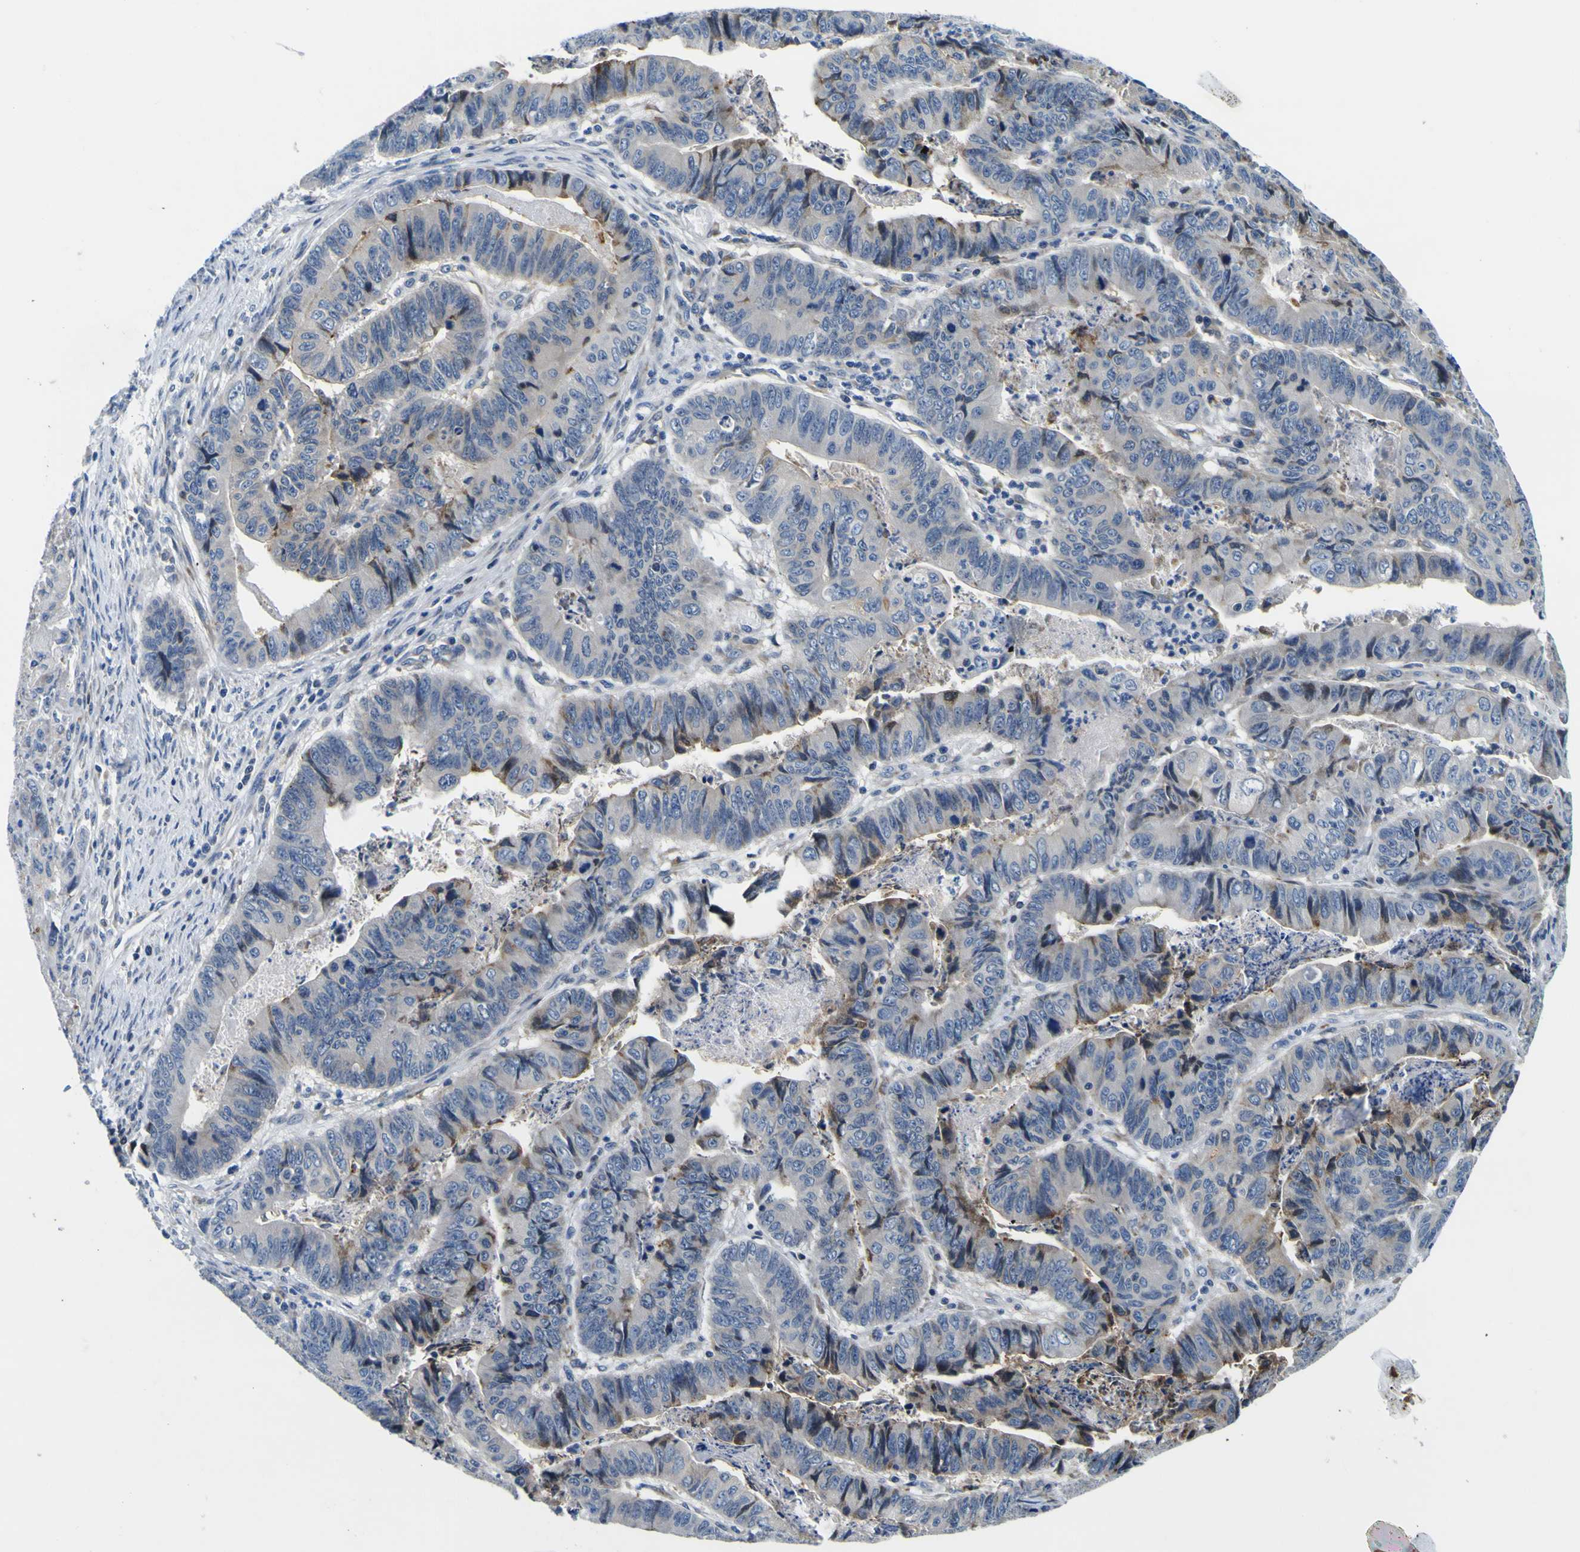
{"staining": {"intensity": "negative", "quantity": "none", "location": "none"}, "tissue": "stomach cancer", "cell_type": "Tumor cells", "image_type": "cancer", "snomed": [{"axis": "morphology", "description": "Adenocarcinoma, NOS"}, {"axis": "topography", "description": "Stomach, lower"}], "caption": "A histopathology image of human adenocarcinoma (stomach) is negative for staining in tumor cells. (DAB (3,3'-diaminobenzidine) IHC with hematoxylin counter stain).", "gene": "NLRP3", "patient": {"sex": "male", "age": 77}}